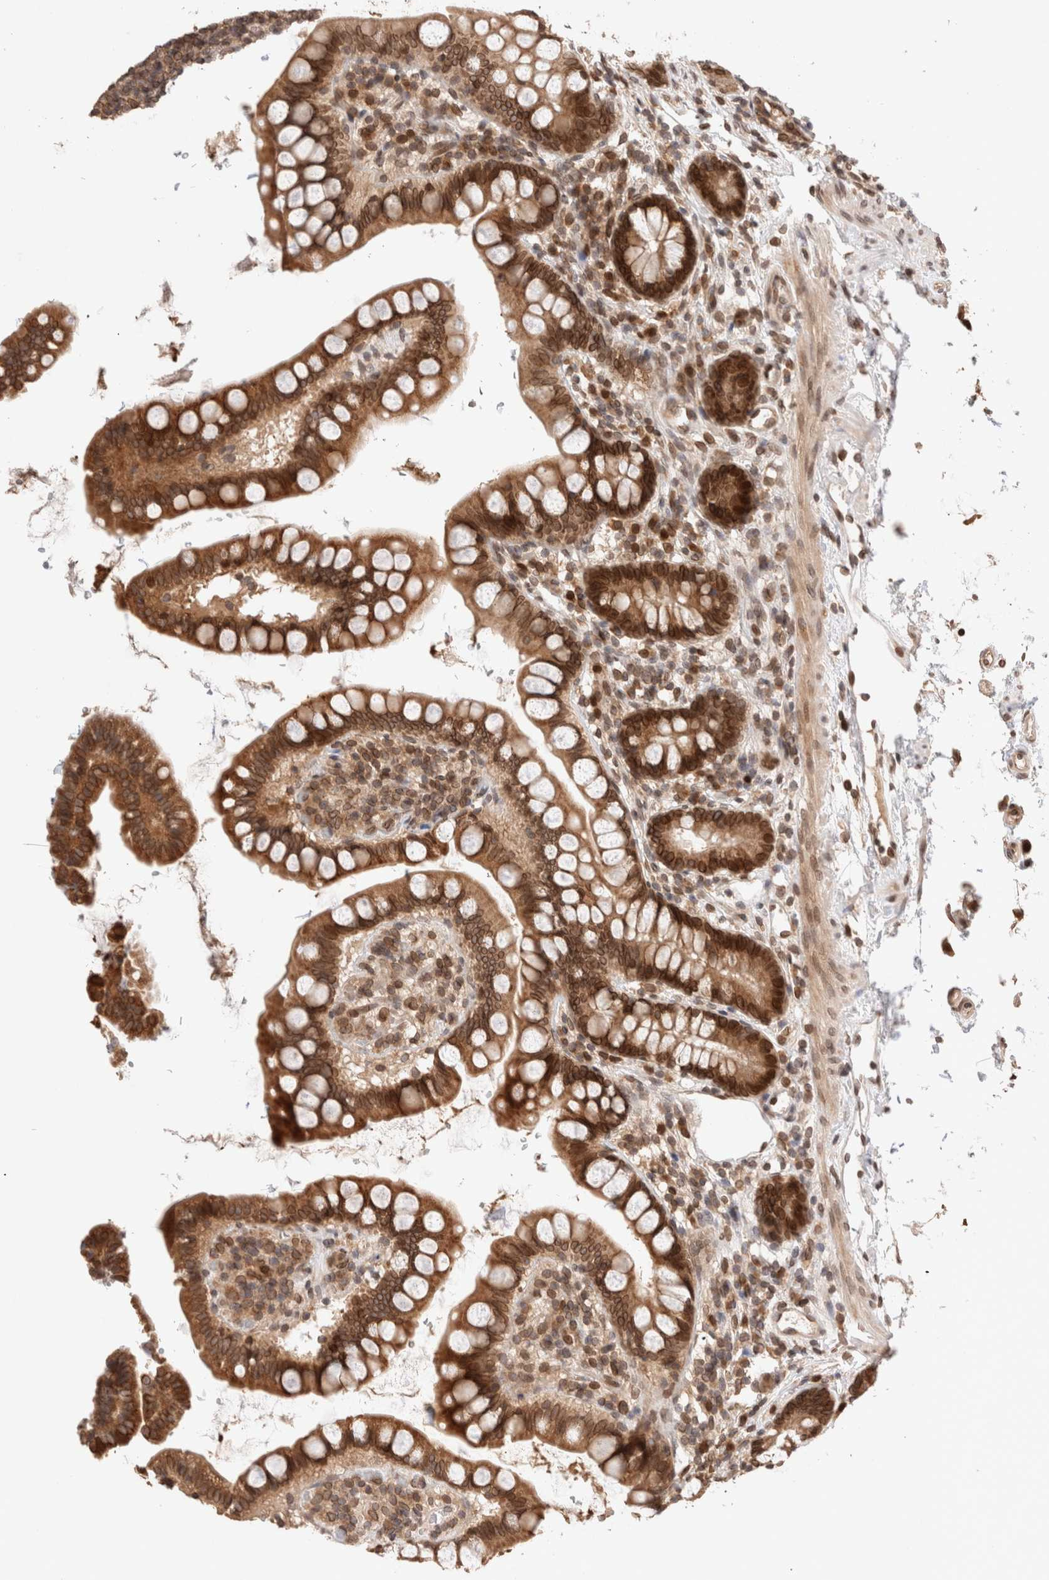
{"staining": {"intensity": "moderate", "quantity": ">75%", "location": "cytoplasmic/membranous,nuclear"}, "tissue": "small intestine", "cell_type": "Glandular cells", "image_type": "normal", "snomed": [{"axis": "morphology", "description": "Normal tissue, NOS"}, {"axis": "topography", "description": "Smooth muscle"}, {"axis": "topography", "description": "Small intestine"}], "caption": "This is an image of immunohistochemistry staining of normal small intestine, which shows moderate staining in the cytoplasmic/membranous,nuclear of glandular cells.", "gene": "TPR", "patient": {"sex": "female", "age": 84}}